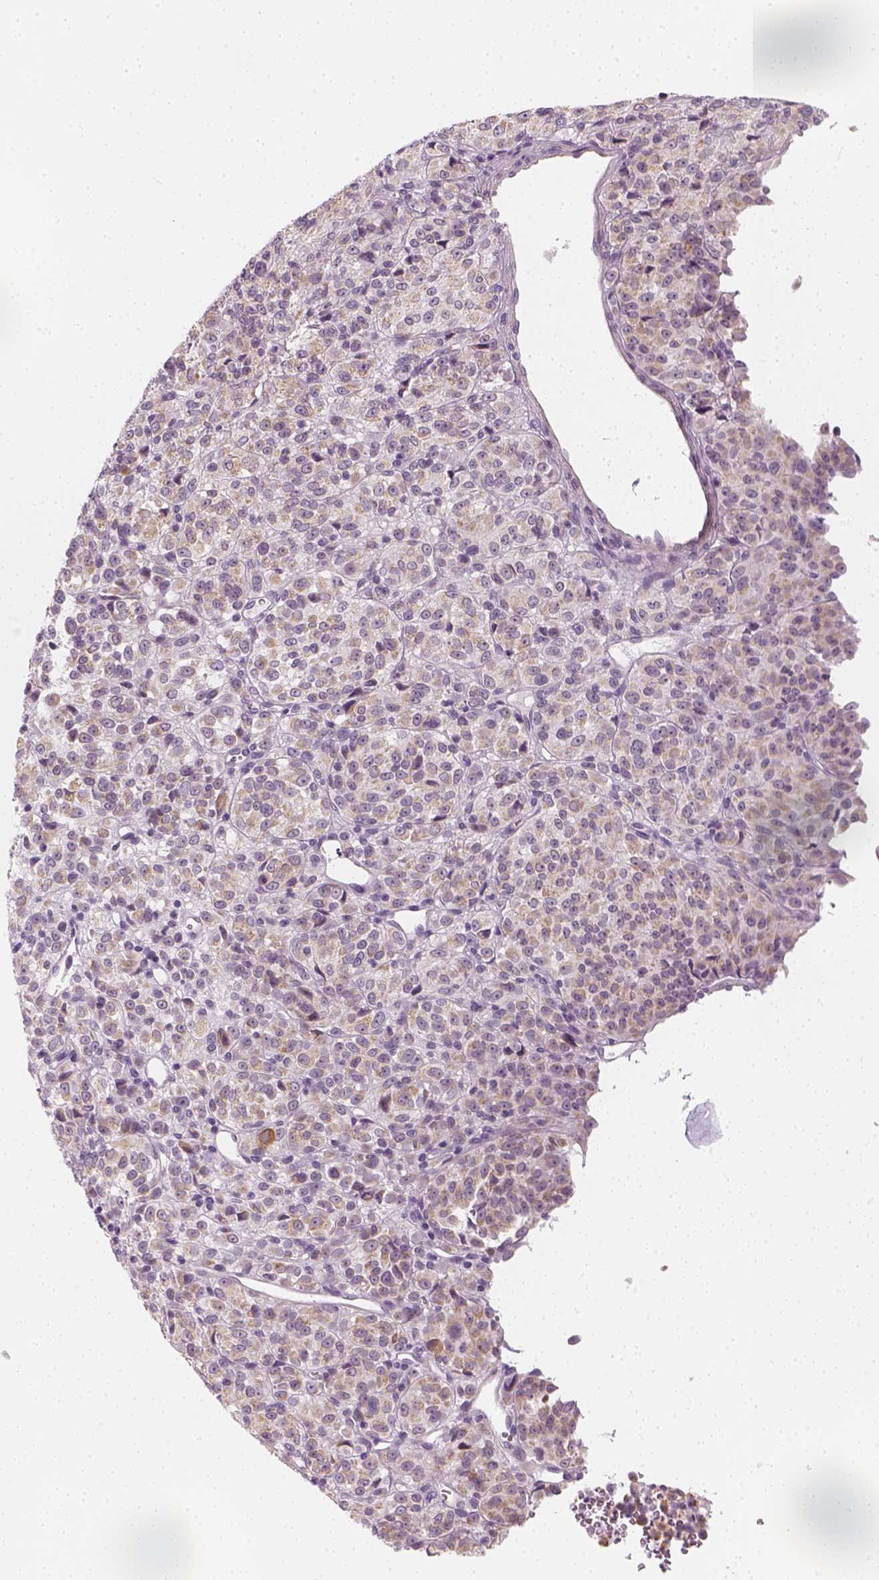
{"staining": {"intensity": "weak", "quantity": "25%-75%", "location": "cytoplasmic/membranous"}, "tissue": "melanoma", "cell_type": "Tumor cells", "image_type": "cancer", "snomed": [{"axis": "morphology", "description": "Malignant melanoma, Metastatic site"}, {"axis": "topography", "description": "Brain"}], "caption": "This is an image of IHC staining of melanoma, which shows weak expression in the cytoplasmic/membranous of tumor cells.", "gene": "PRAME", "patient": {"sex": "female", "age": 56}}